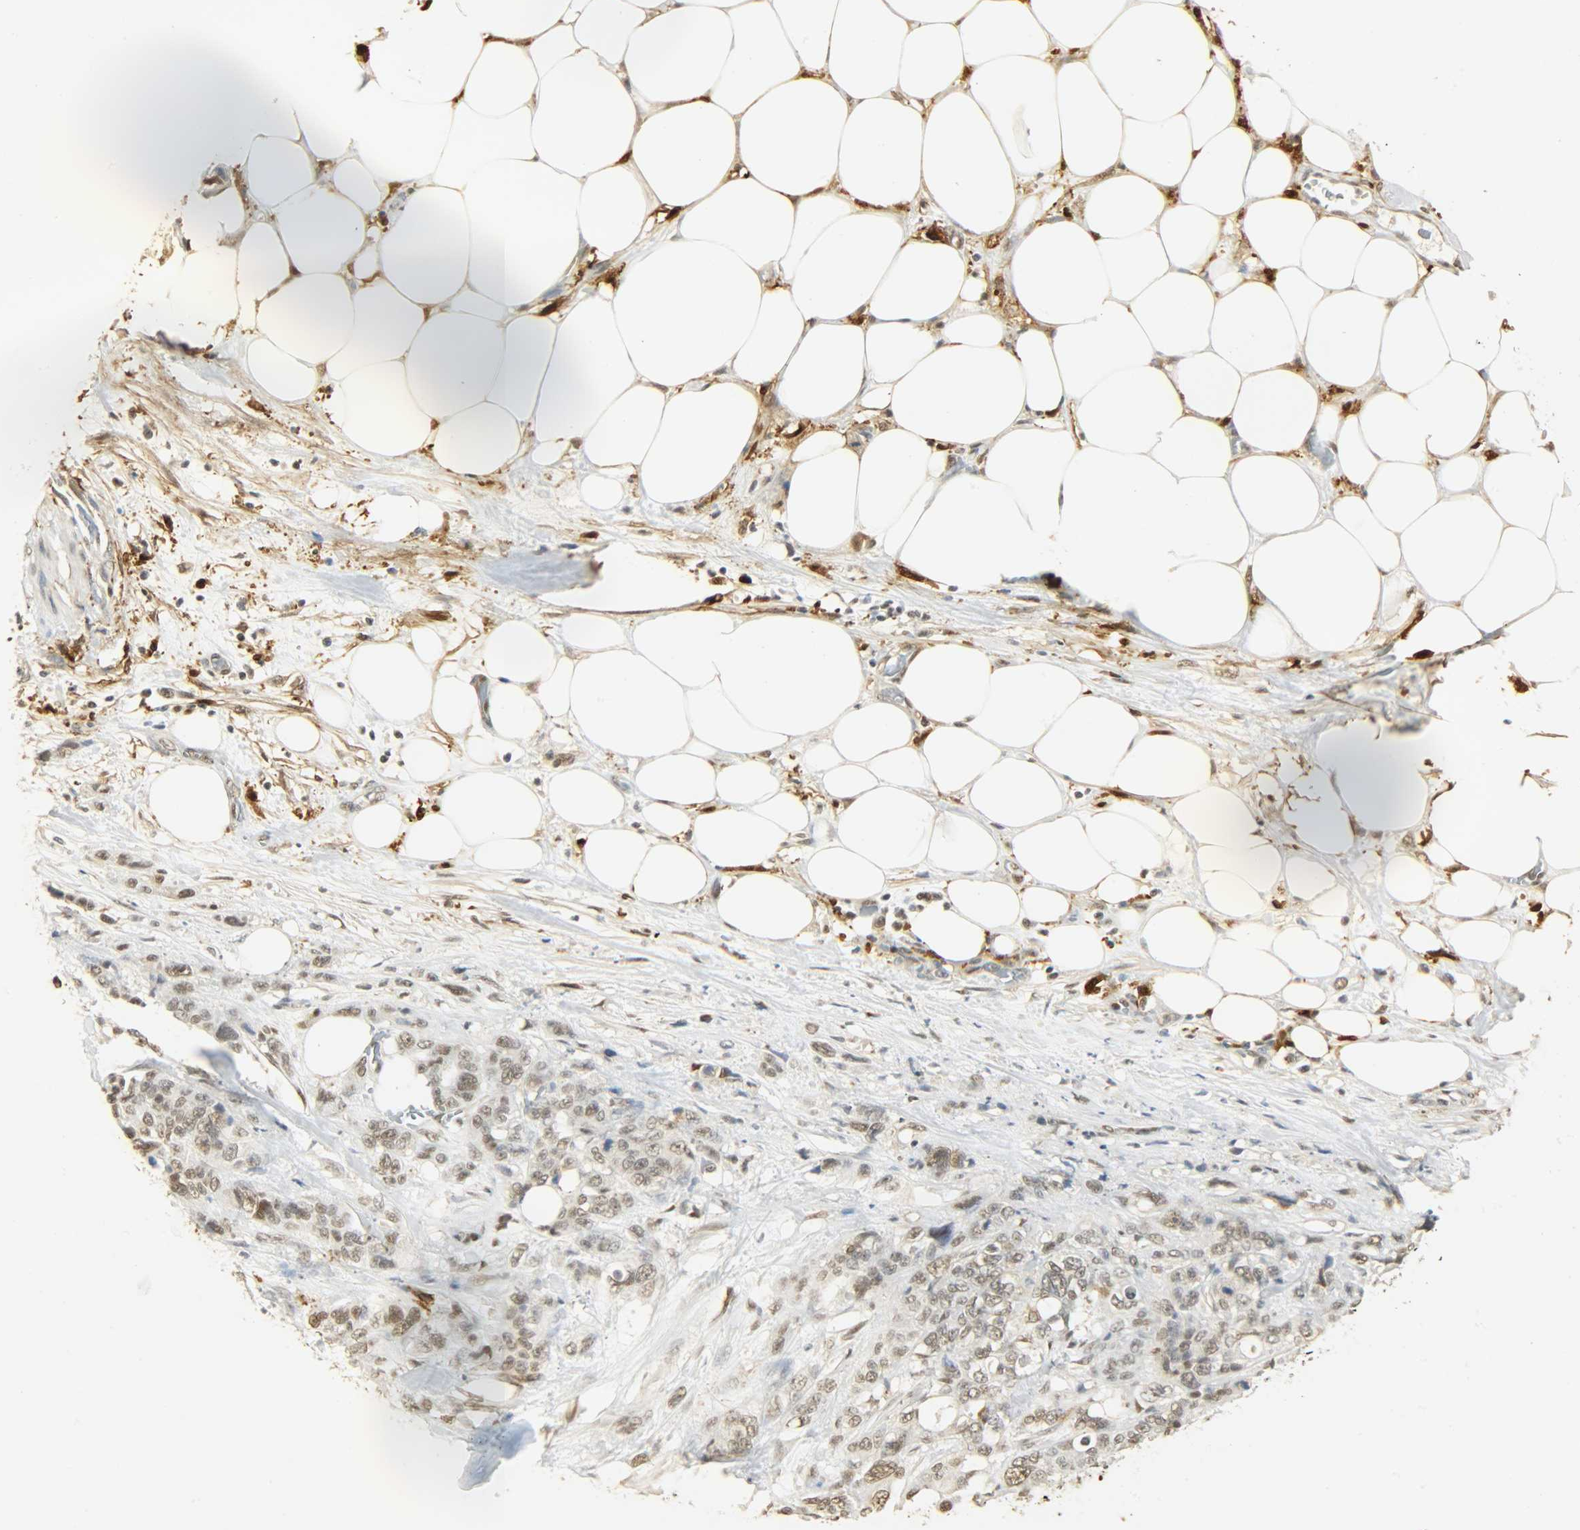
{"staining": {"intensity": "weak", "quantity": ">75%", "location": "nuclear"}, "tissue": "pancreatic cancer", "cell_type": "Tumor cells", "image_type": "cancer", "snomed": [{"axis": "morphology", "description": "Adenocarcinoma, NOS"}, {"axis": "topography", "description": "Pancreas"}], "caption": "Immunohistochemical staining of human pancreatic cancer exhibits low levels of weak nuclear protein positivity in about >75% of tumor cells. The staining was performed using DAB (3,3'-diaminobenzidine), with brown indicating positive protein expression. Nuclei are stained blue with hematoxylin.", "gene": "NGFR", "patient": {"sex": "male", "age": 46}}